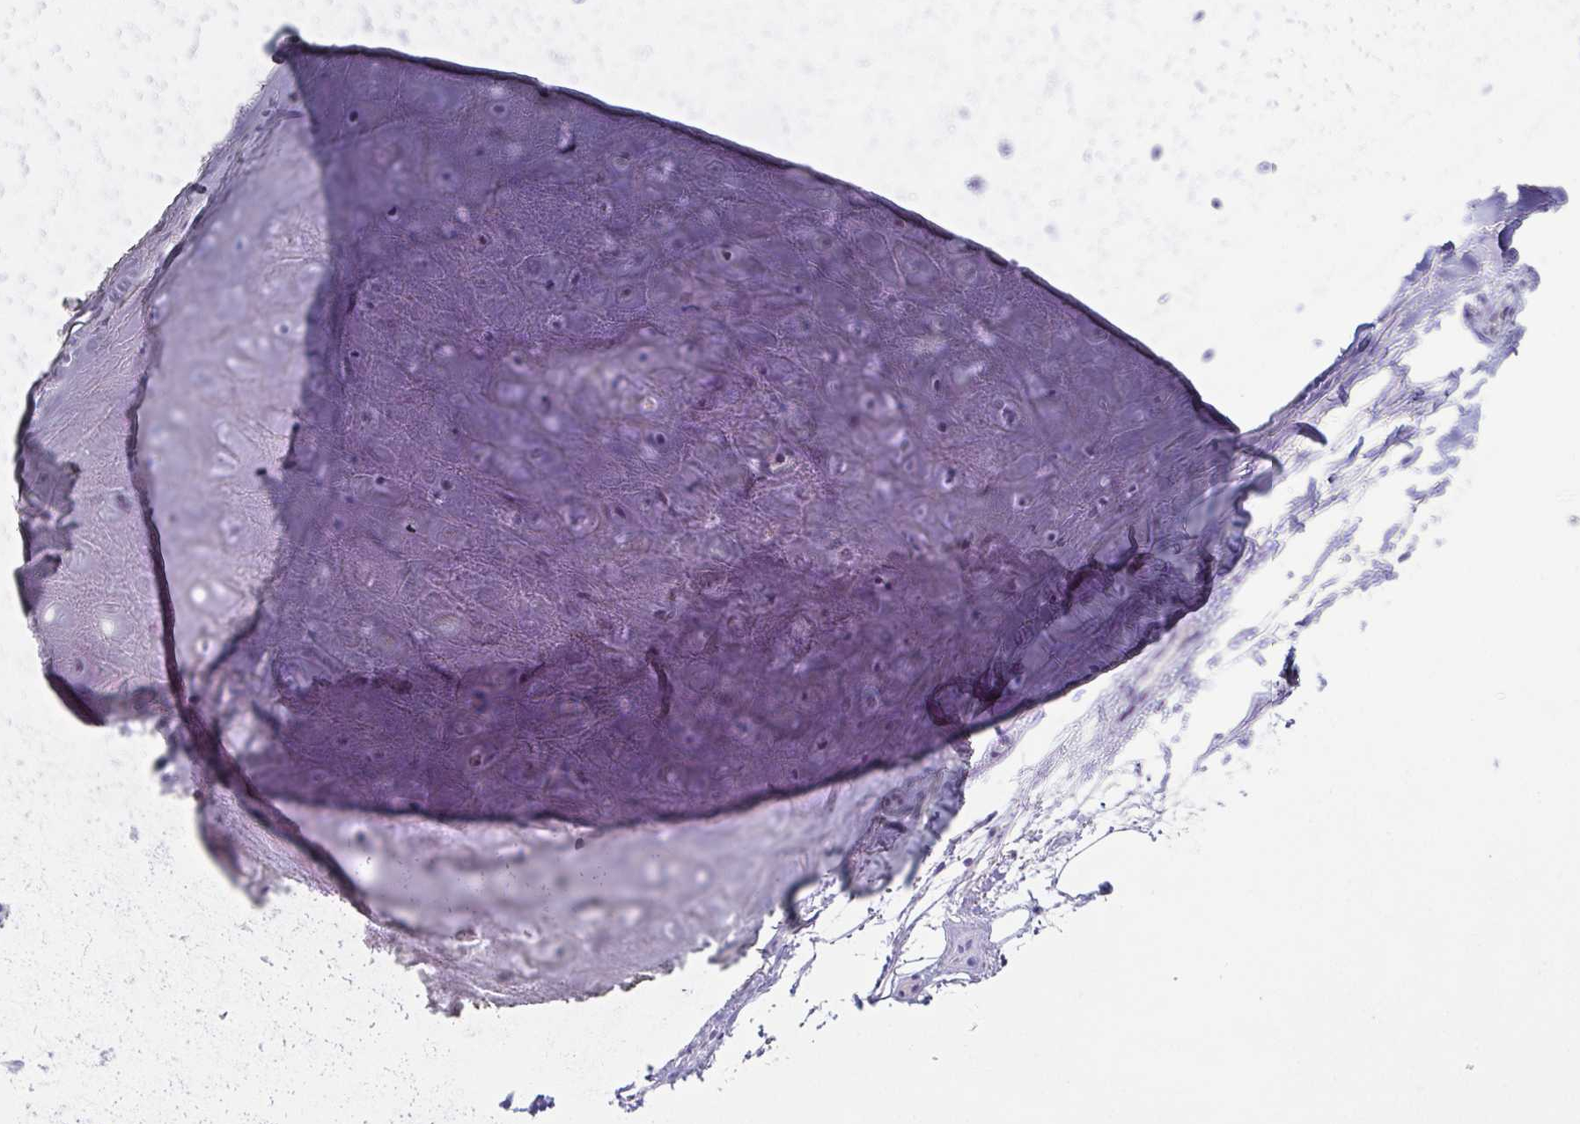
{"staining": {"intensity": "negative", "quantity": "none", "location": "none"}, "tissue": "adipose tissue", "cell_type": "Adipocytes", "image_type": "normal", "snomed": [{"axis": "morphology", "description": "Normal tissue, NOS"}, {"axis": "topography", "description": "Cartilage tissue"}], "caption": "There is no significant positivity in adipocytes of adipose tissue. (Immunohistochemistry, brightfield microscopy, high magnification).", "gene": "LDLRAD1", "patient": {"sex": "male", "age": 65}}